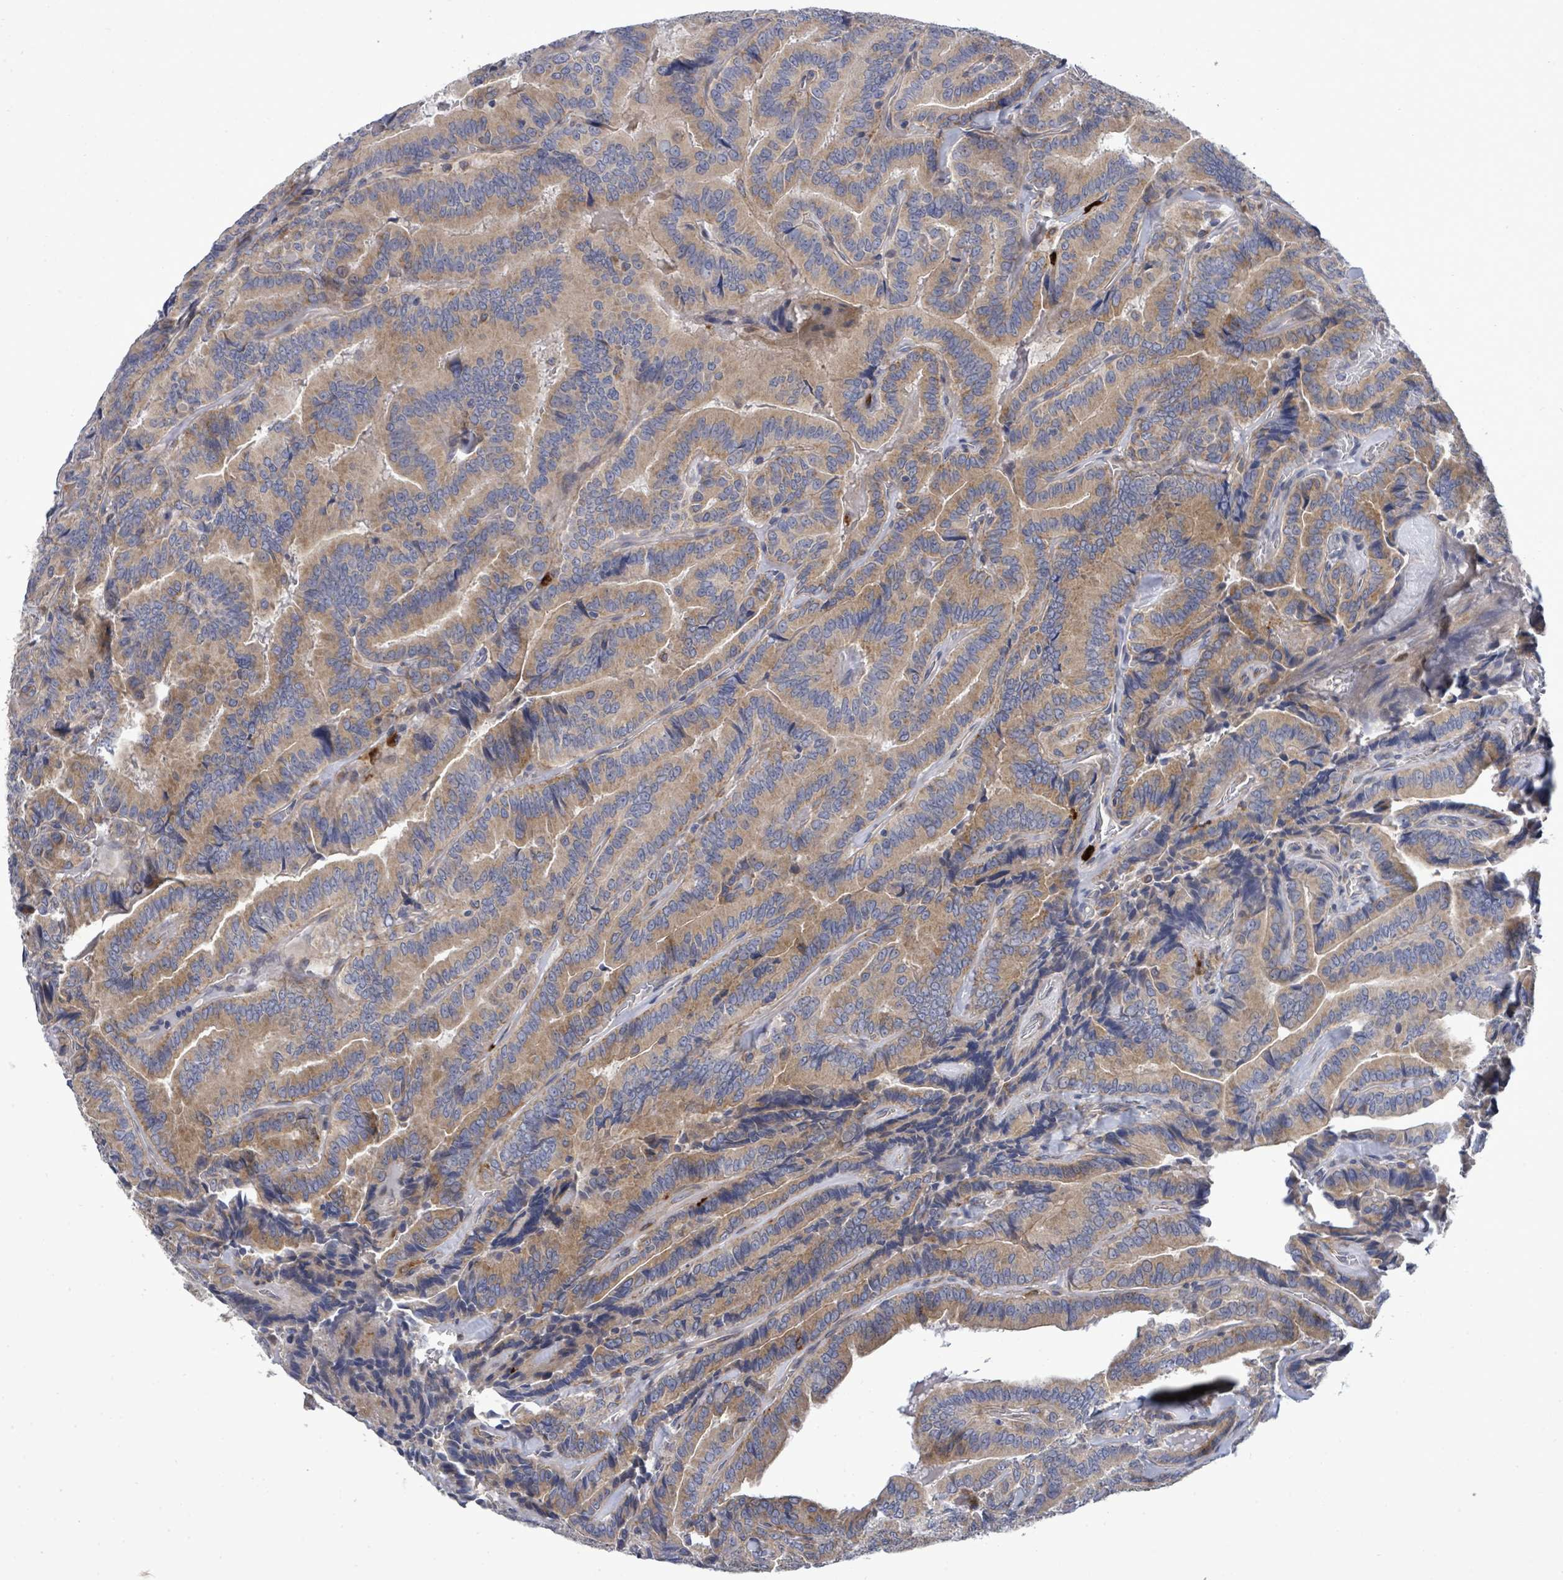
{"staining": {"intensity": "moderate", "quantity": ">75%", "location": "cytoplasmic/membranous"}, "tissue": "thyroid cancer", "cell_type": "Tumor cells", "image_type": "cancer", "snomed": [{"axis": "morphology", "description": "Papillary adenocarcinoma, NOS"}, {"axis": "topography", "description": "Thyroid gland"}], "caption": "Thyroid cancer stained with IHC displays moderate cytoplasmic/membranous expression in approximately >75% of tumor cells.", "gene": "SAR1A", "patient": {"sex": "male", "age": 61}}